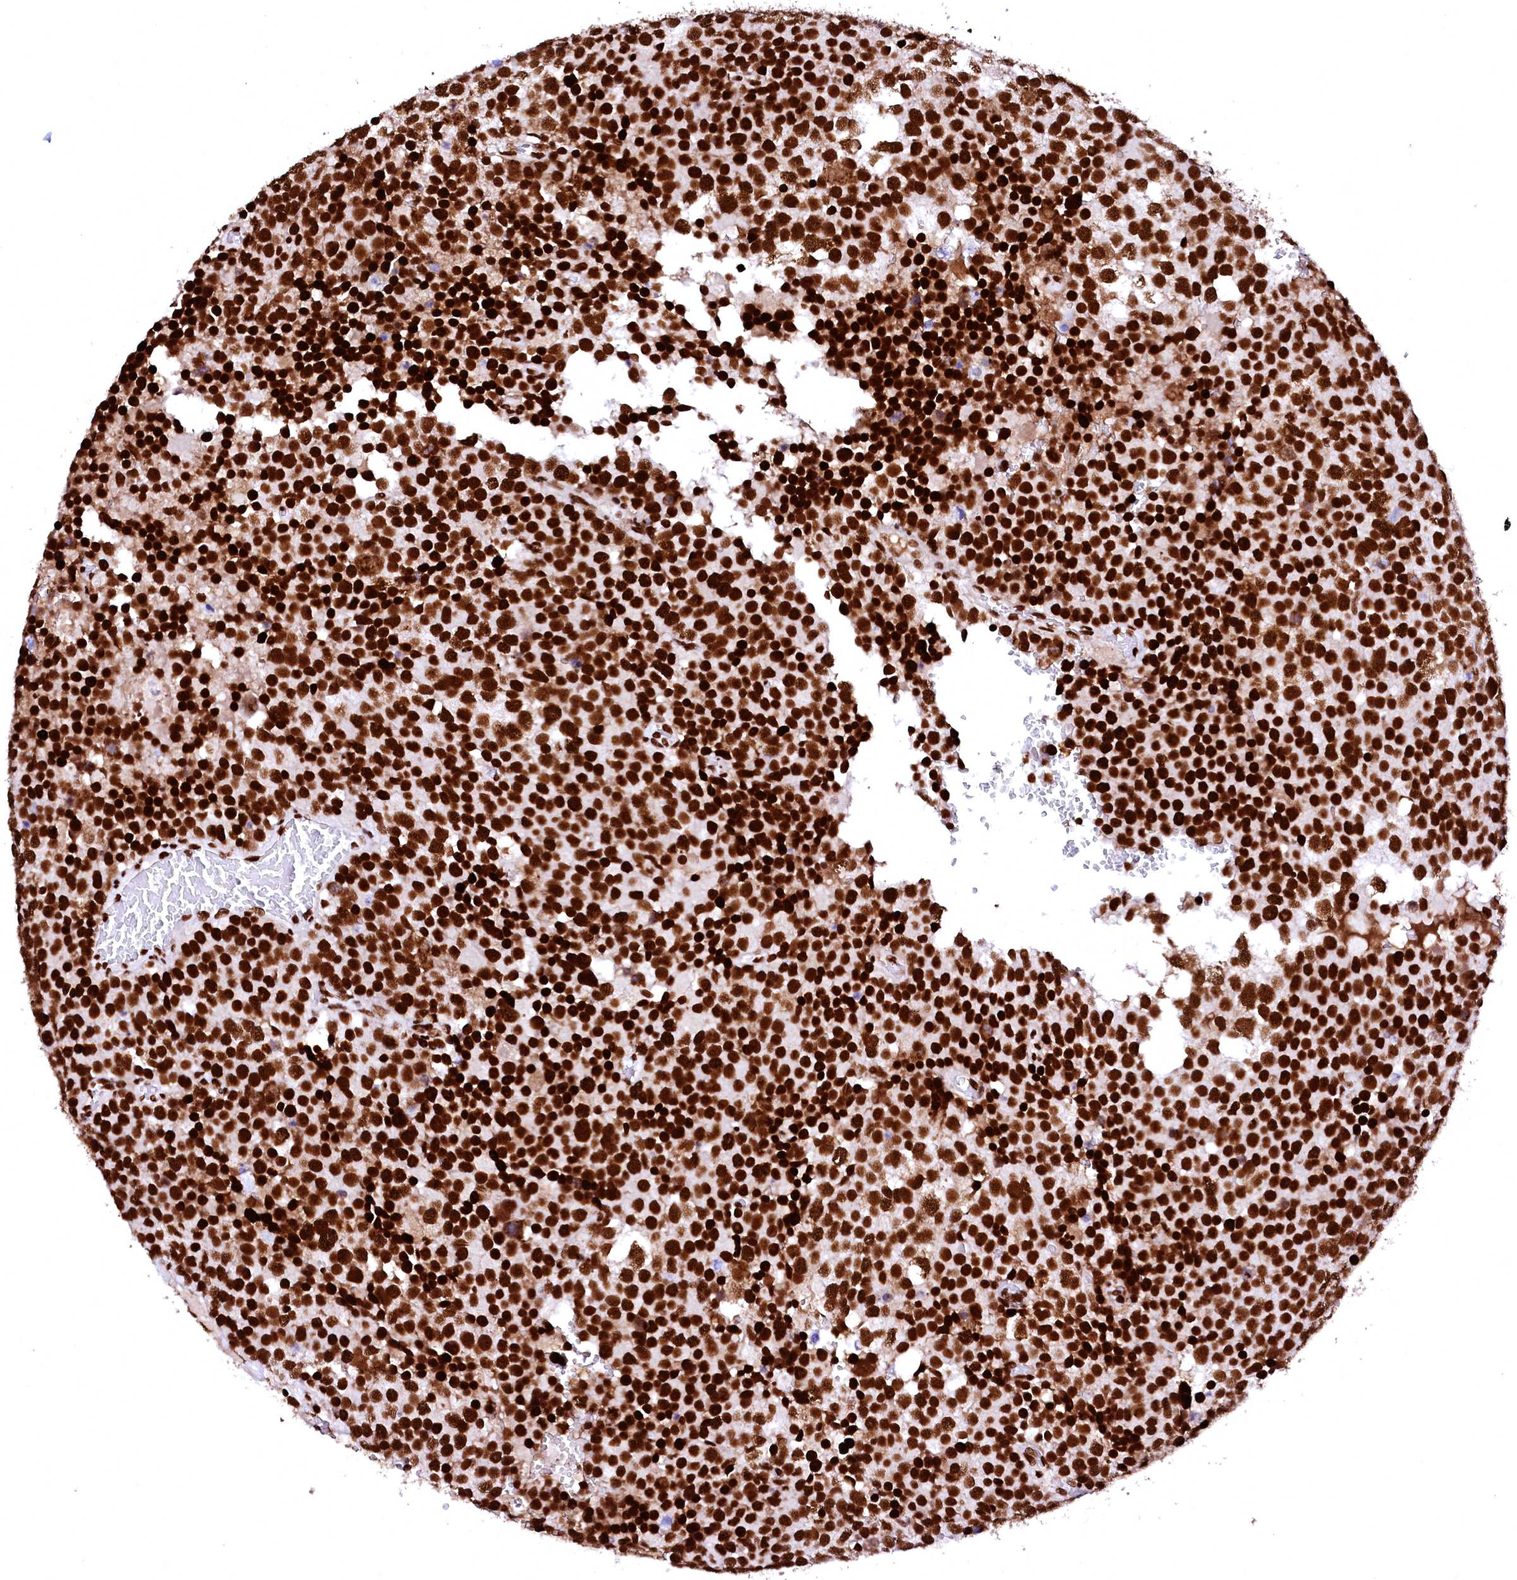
{"staining": {"intensity": "strong", "quantity": ">75%", "location": "nuclear"}, "tissue": "testis cancer", "cell_type": "Tumor cells", "image_type": "cancer", "snomed": [{"axis": "morphology", "description": "Seminoma, NOS"}, {"axis": "topography", "description": "Testis"}], "caption": "Immunohistochemical staining of seminoma (testis) demonstrates high levels of strong nuclear protein staining in approximately >75% of tumor cells.", "gene": "CPSF6", "patient": {"sex": "male", "age": 71}}